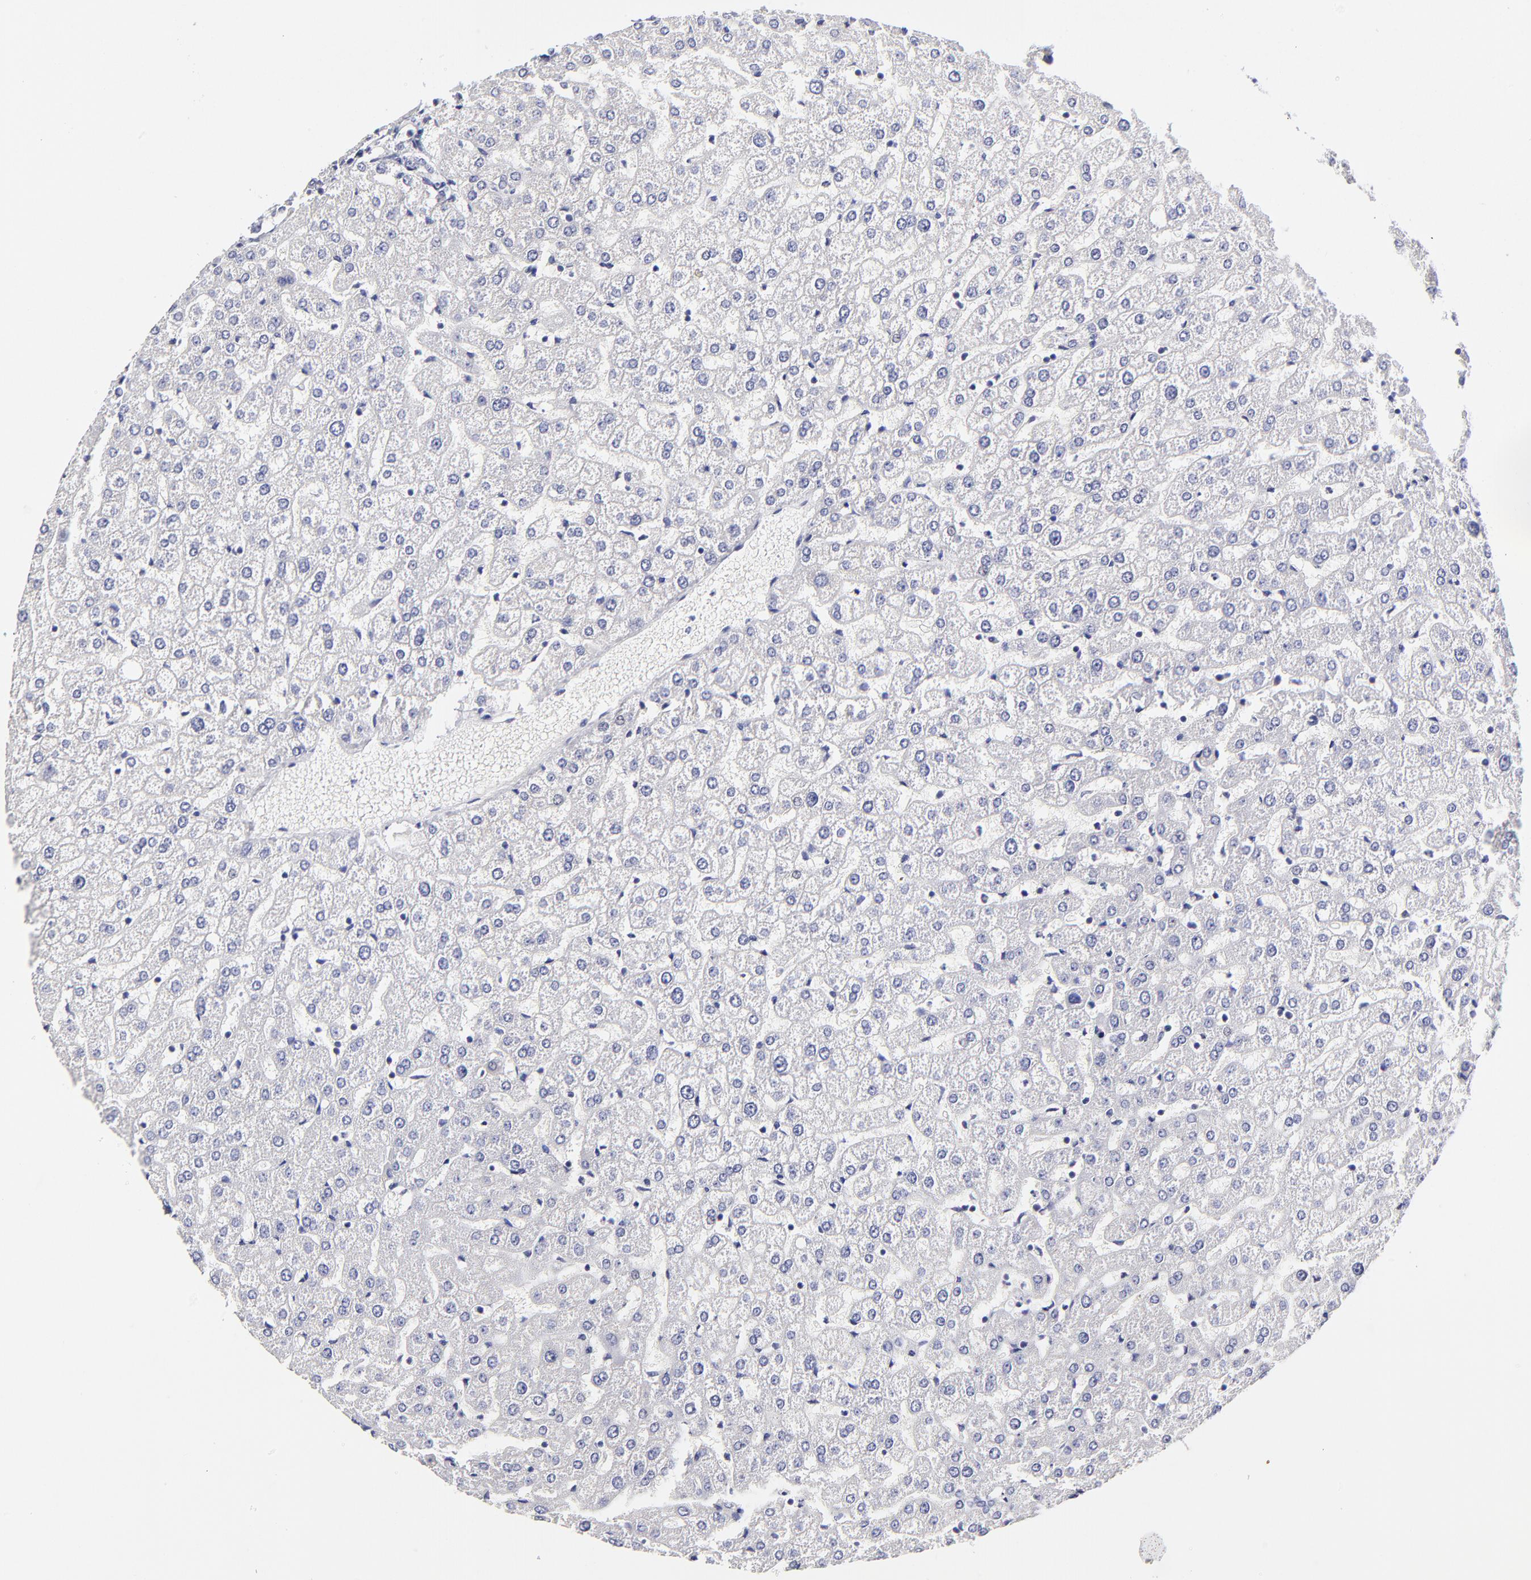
{"staining": {"intensity": "negative", "quantity": "none", "location": "none"}, "tissue": "liver", "cell_type": "Cholangiocytes", "image_type": "normal", "snomed": [{"axis": "morphology", "description": "Normal tissue, NOS"}, {"axis": "morphology", "description": "Fibrosis, NOS"}, {"axis": "topography", "description": "Liver"}], "caption": "Cholangiocytes show no significant staining in benign liver. (Stains: DAB (3,3'-diaminobenzidine) immunohistochemistry with hematoxylin counter stain, Microscopy: brightfield microscopy at high magnification).", "gene": "BTG2", "patient": {"sex": "female", "age": 29}}